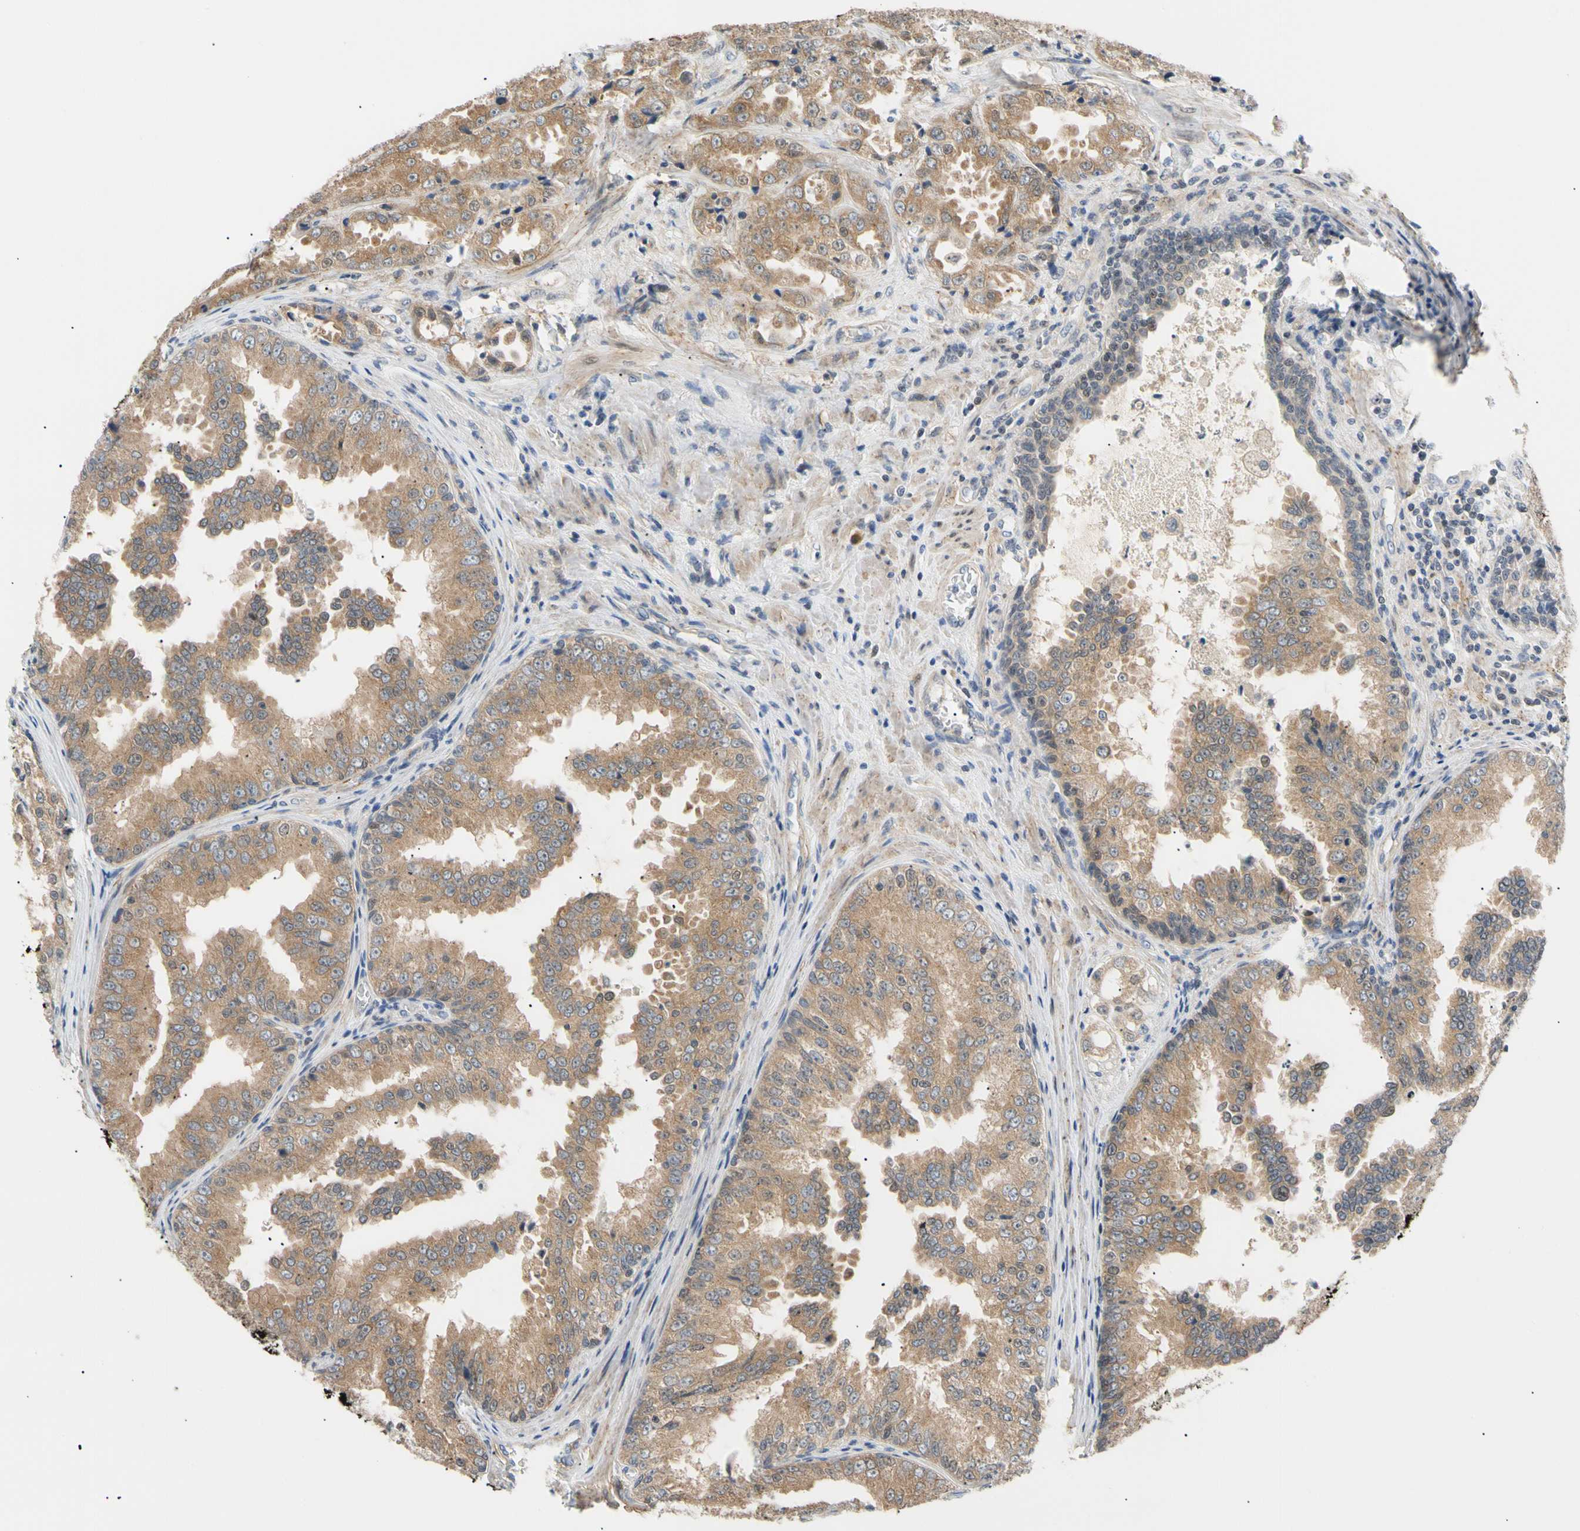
{"staining": {"intensity": "moderate", "quantity": ">75%", "location": "cytoplasmic/membranous"}, "tissue": "prostate cancer", "cell_type": "Tumor cells", "image_type": "cancer", "snomed": [{"axis": "morphology", "description": "Adenocarcinoma, High grade"}, {"axis": "topography", "description": "Prostate"}], "caption": "Immunohistochemistry photomicrograph of human high-grade adenocarcinoma (prostate) stained for a protein (brown), which reveals medium levels of moderate cytoplasmic/membranous expression in approximately >75% of tumor cells.", "gene": "SEC23B", "patient": {"sex": "male", "age": 73}}